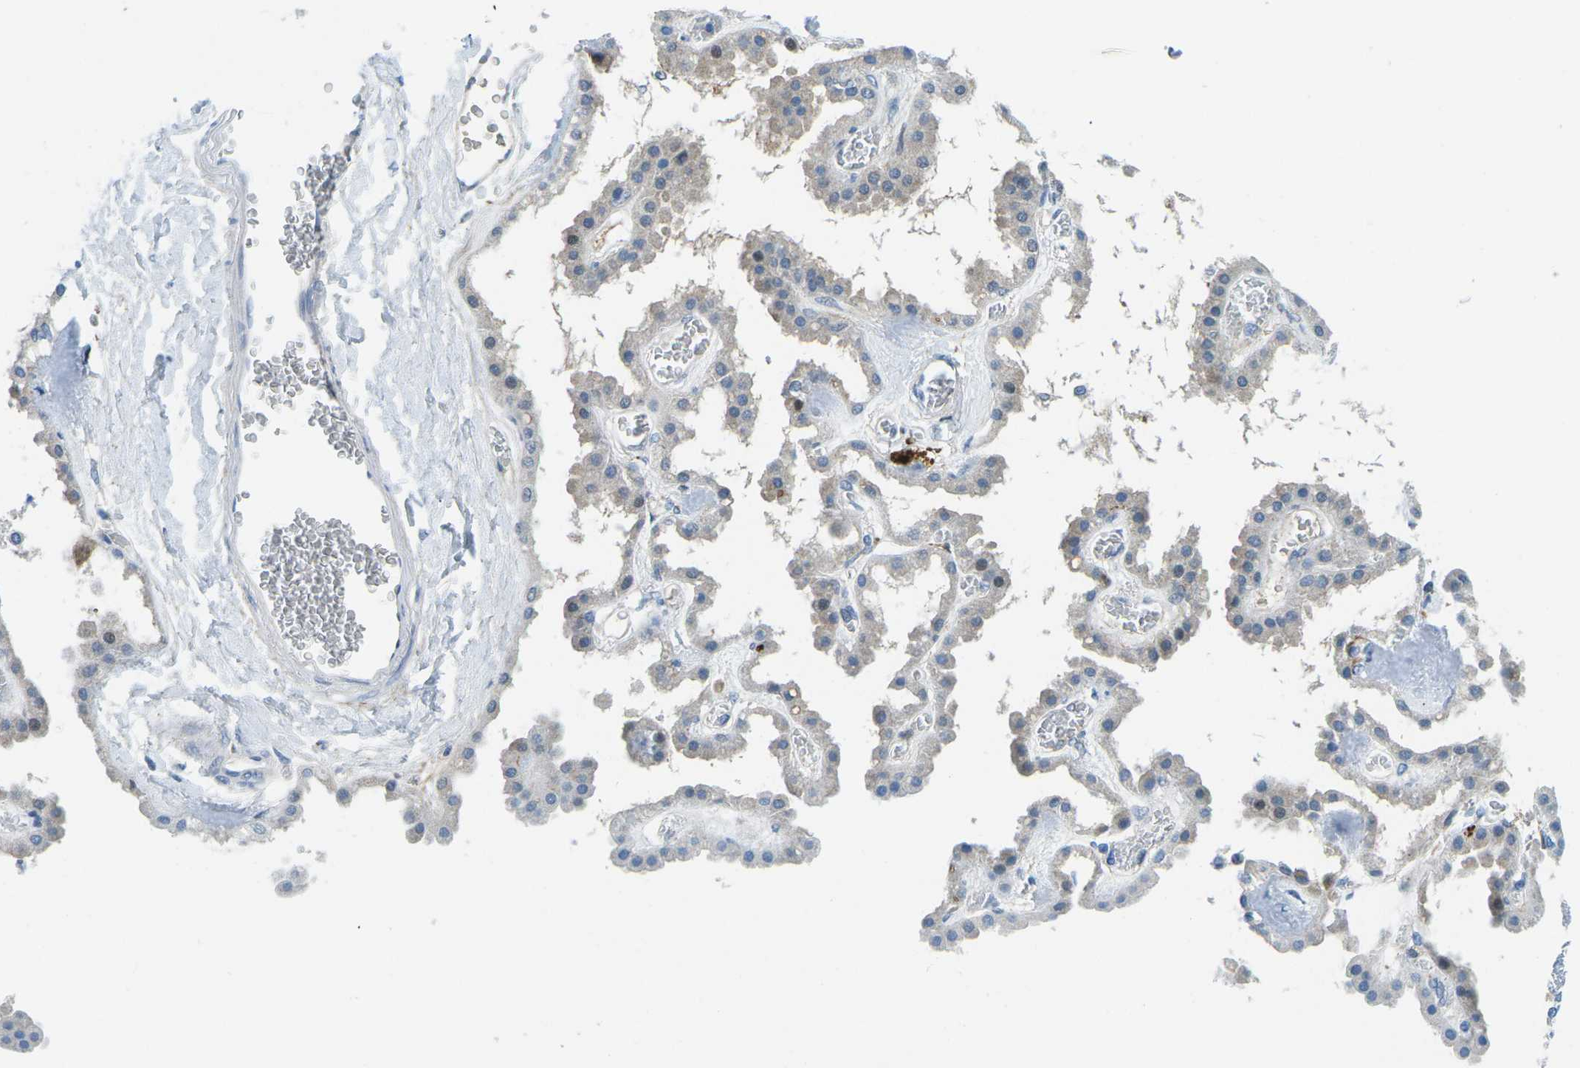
{"staining": {"intensity": "moderate", "quantity": "<25%", "location": "cytoplasmic/membranous"}, "tissue": "hippocampus", "cell_type": "Glial cells", "image_type": "normal", "snomed": [{"axis": "morphology", "description": "Normal tissue, NOS"}, {"axis": "topography", "description": "Hippocampus"}], "caption": "This histopathology image shows IHC staining of unremarkable hippocampus, with low moderate cytoplasmic/membranous positivity in about <25% of glial cells.", "gene": "CFB", "patient": {"sex": "female", "age": 19}}